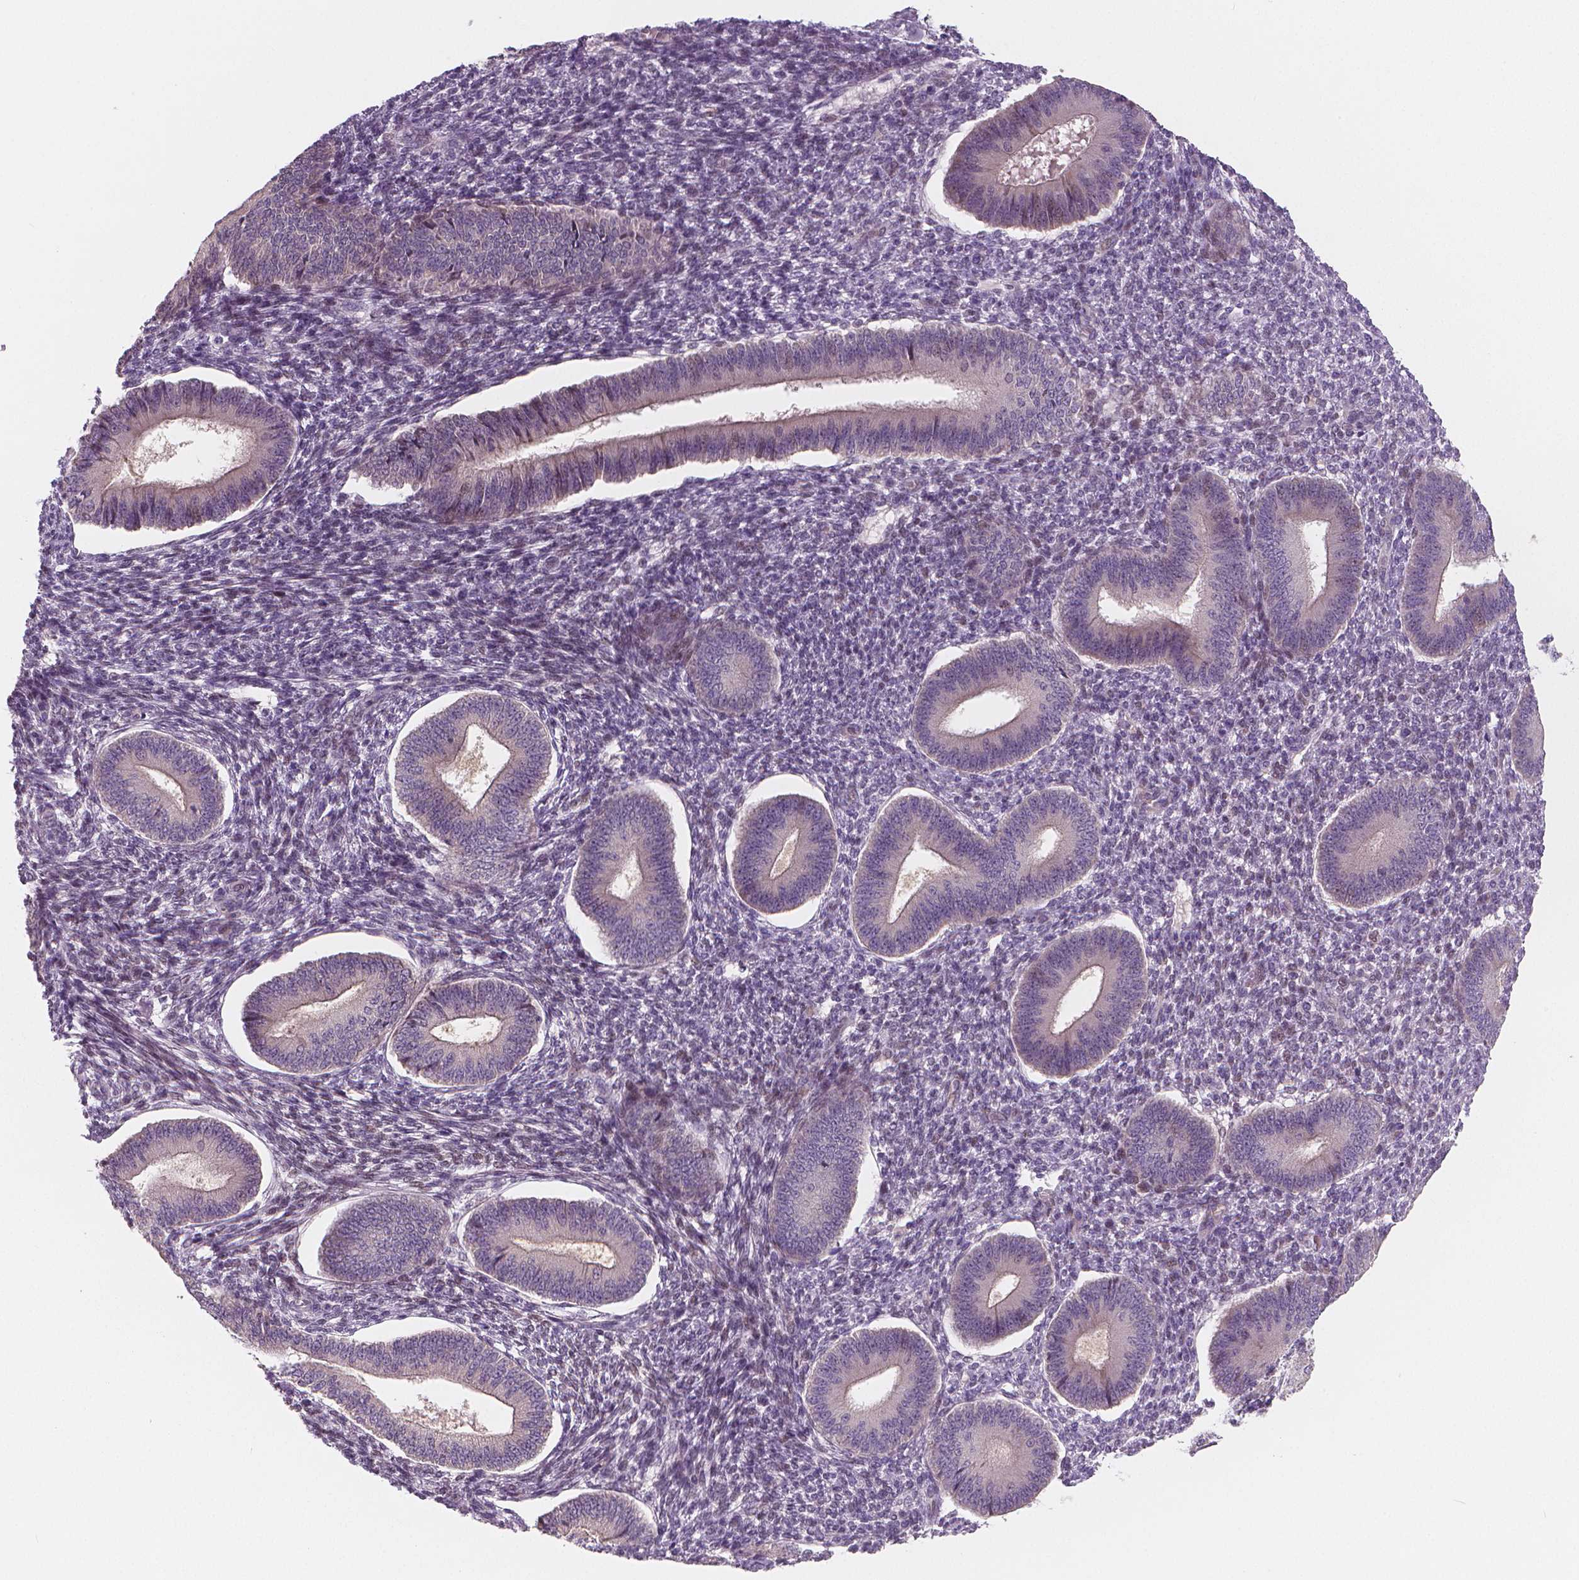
{"staining": {"intensity": "negative", "quantity": "none", "location": "none"}, "tissue": "endometrium", "cell_type": "Cells in endometrial stroma", "image_type": "normal", "snomed": [{"axis": "morphology", "description": "Normal tissue, NOS"}, {"axis": "topography", "description": "Endometrium"}], "caption": "Cells in endometrial stroma are negative for brown protein staining in unremarkable endometrium. Brightfield microscopy of immunohistochemistry (IHC) stained with DAB (3,3'-diaminobenzidine) (brown) and hematoxylin (blue), captured at high magnification.", "gene": "RNASE7", "patient": {"sex": "female", "age": 42}}